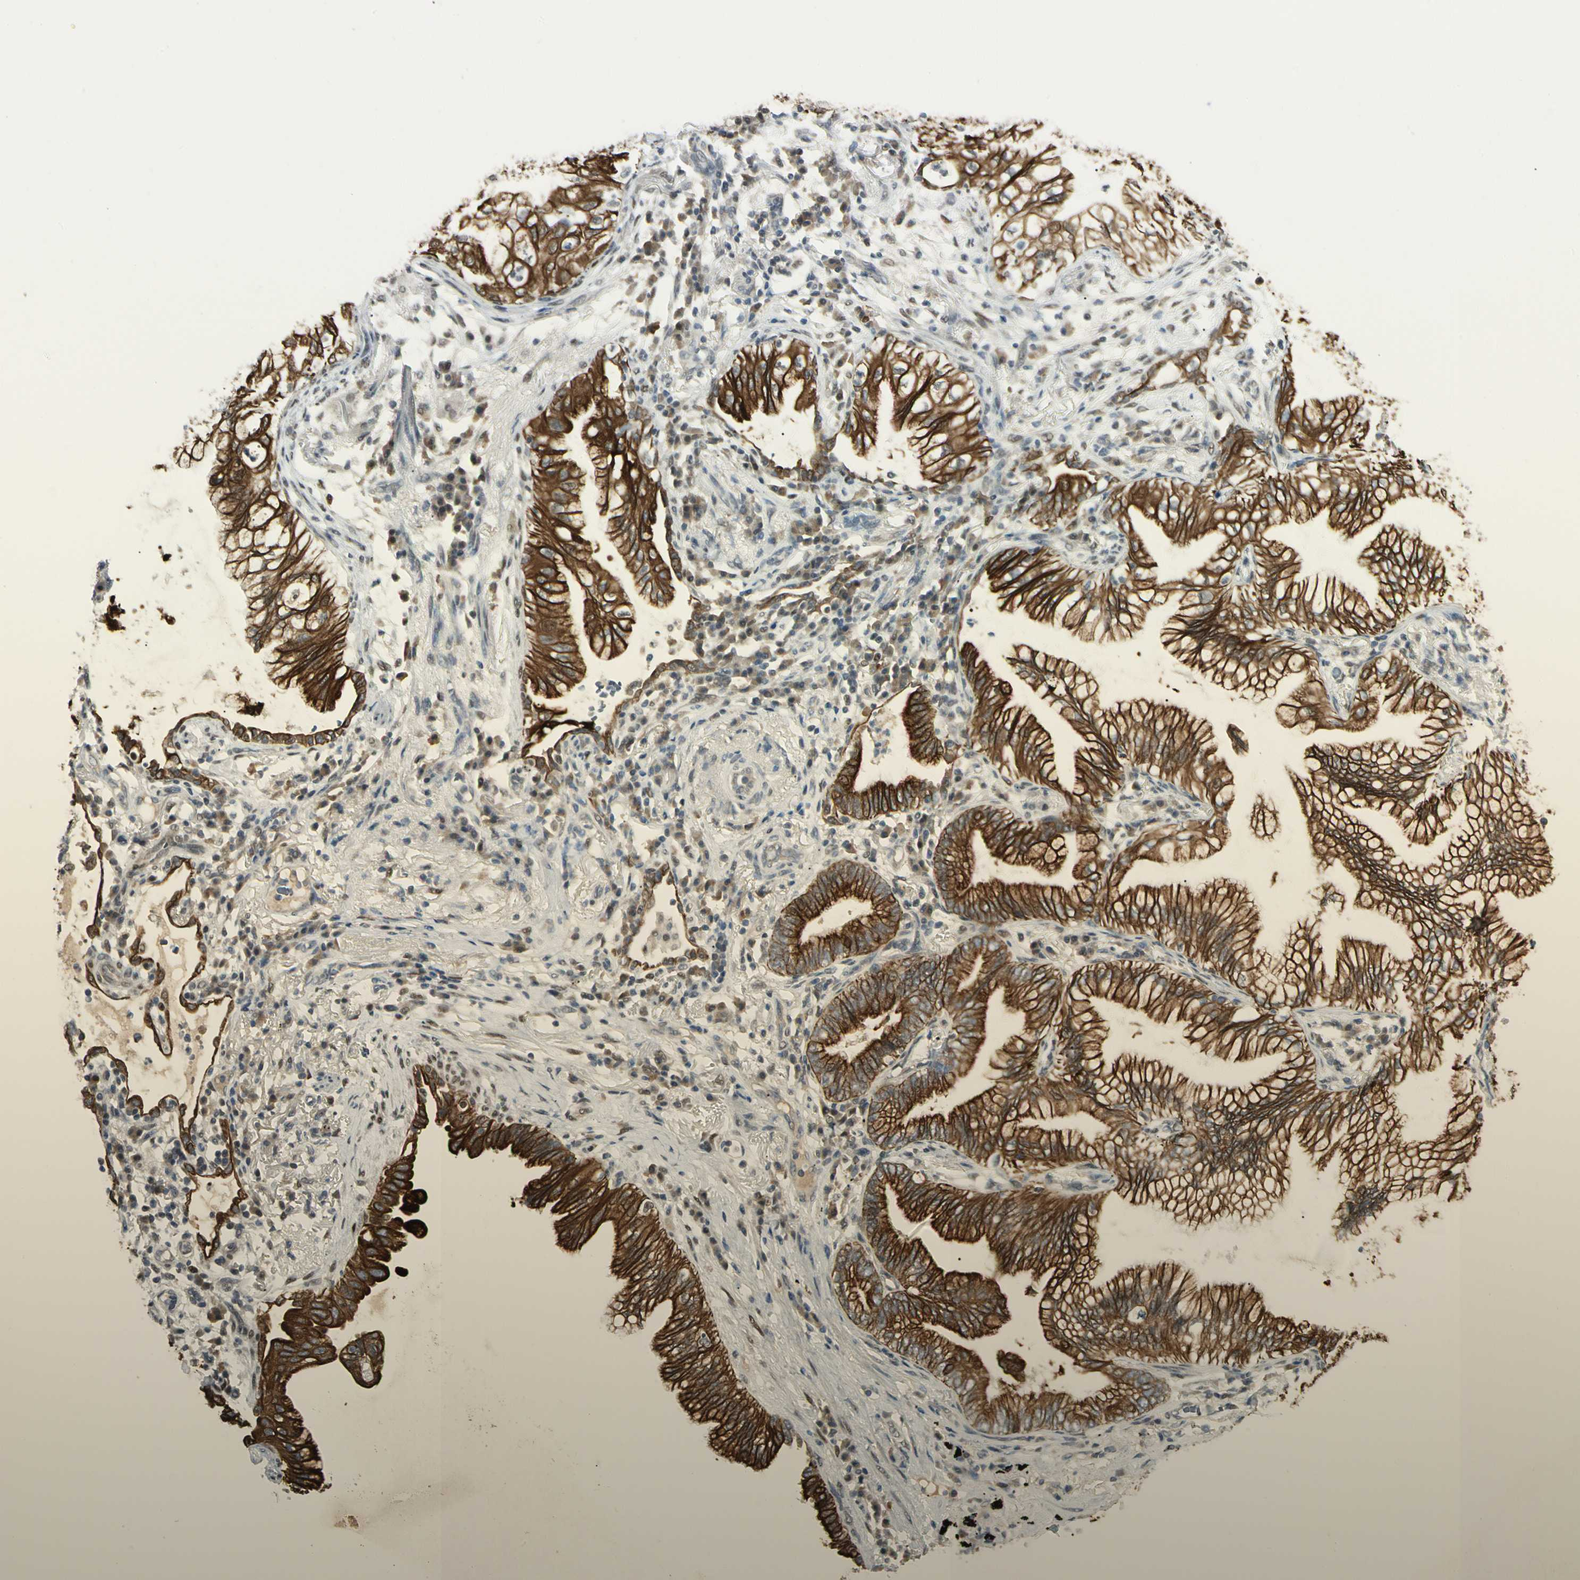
{"staining": {"intensity": "strong", "quantity": ">75%", "location": "cytoplasmic/membranous"}, "tissue": "lung cancer", "cell_type": "Tumor cells", "image_type": "cancer", "snomed": [{"axis": "morphology", "description": "Adenocarcinoma, NOS"}, {"axis": "topography", "description": "Lung"}], "caption": "Immunohistochemical staining of human lung cancer (adenocarcinoma) demonstrates high levels of strong cytoplasmic/membranous protein expression in about >75% of tumor cells.", "gene": "ATXN1", "patient": {"sex": "female", "age": 70}}